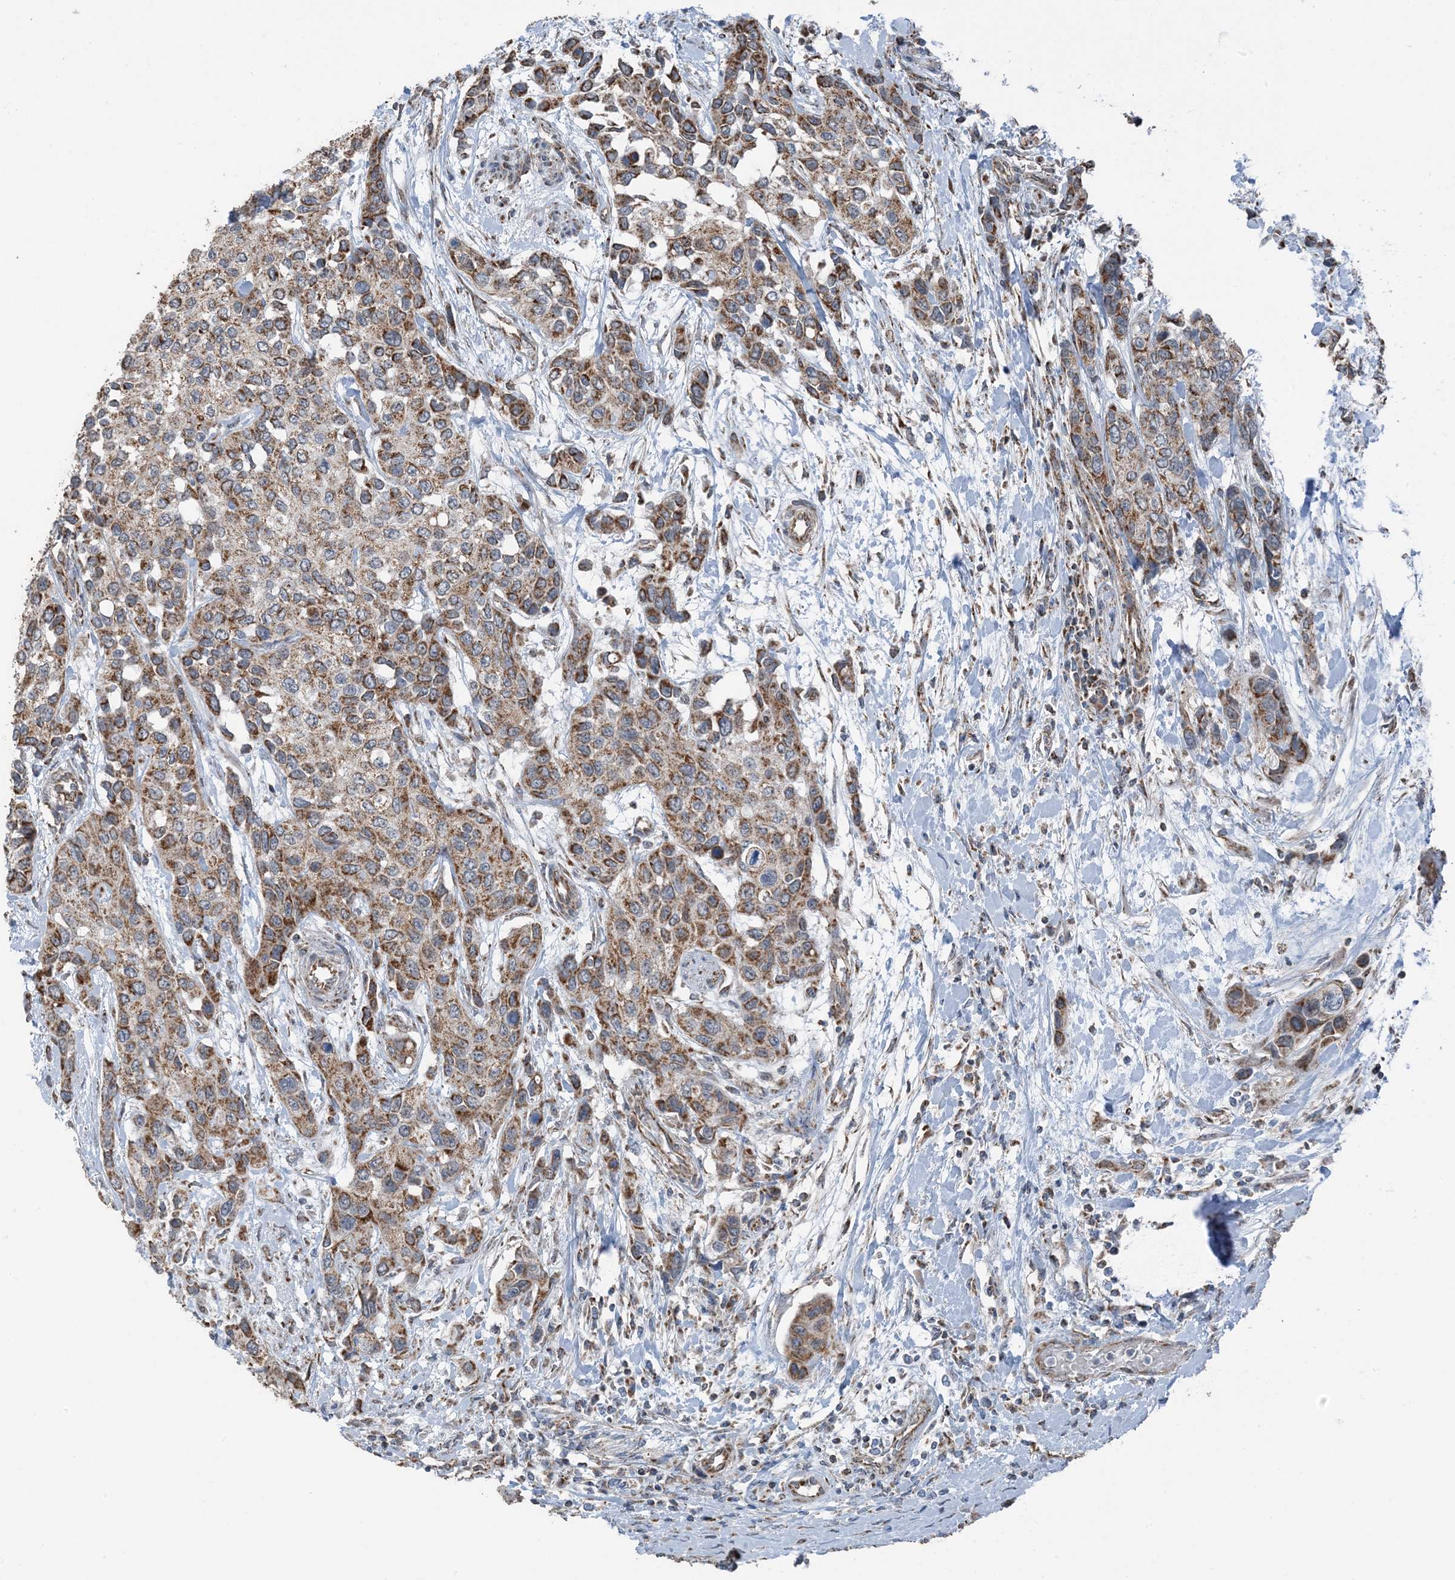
{"staining": {"intensity": "moderate", "quantity": ">75%", "location": "cytoplasmic/membranous"}, "tissue": "urothelial cancer", "cell_type": "Tumor cells", "image_type": "cancer", "snomed": [{"axis": "morphology", "description": "Normal tissue, NOS"}, {"axis": "morphology", "description": "Urothelial carcinoma, High grade"}, {"axis": "topography", "description": "Vascular tissue"}, {"axis": "topography", "description": "Urinary bladder"}], "caption": "A photomicrograph of urothelial carcinoma (high-grade) stained for a protein displays moderate cytoplasmic/membranous brown staining in tumor cells.", "gene": "PILRB", "patient": {"sex": "female", "age": 56}}